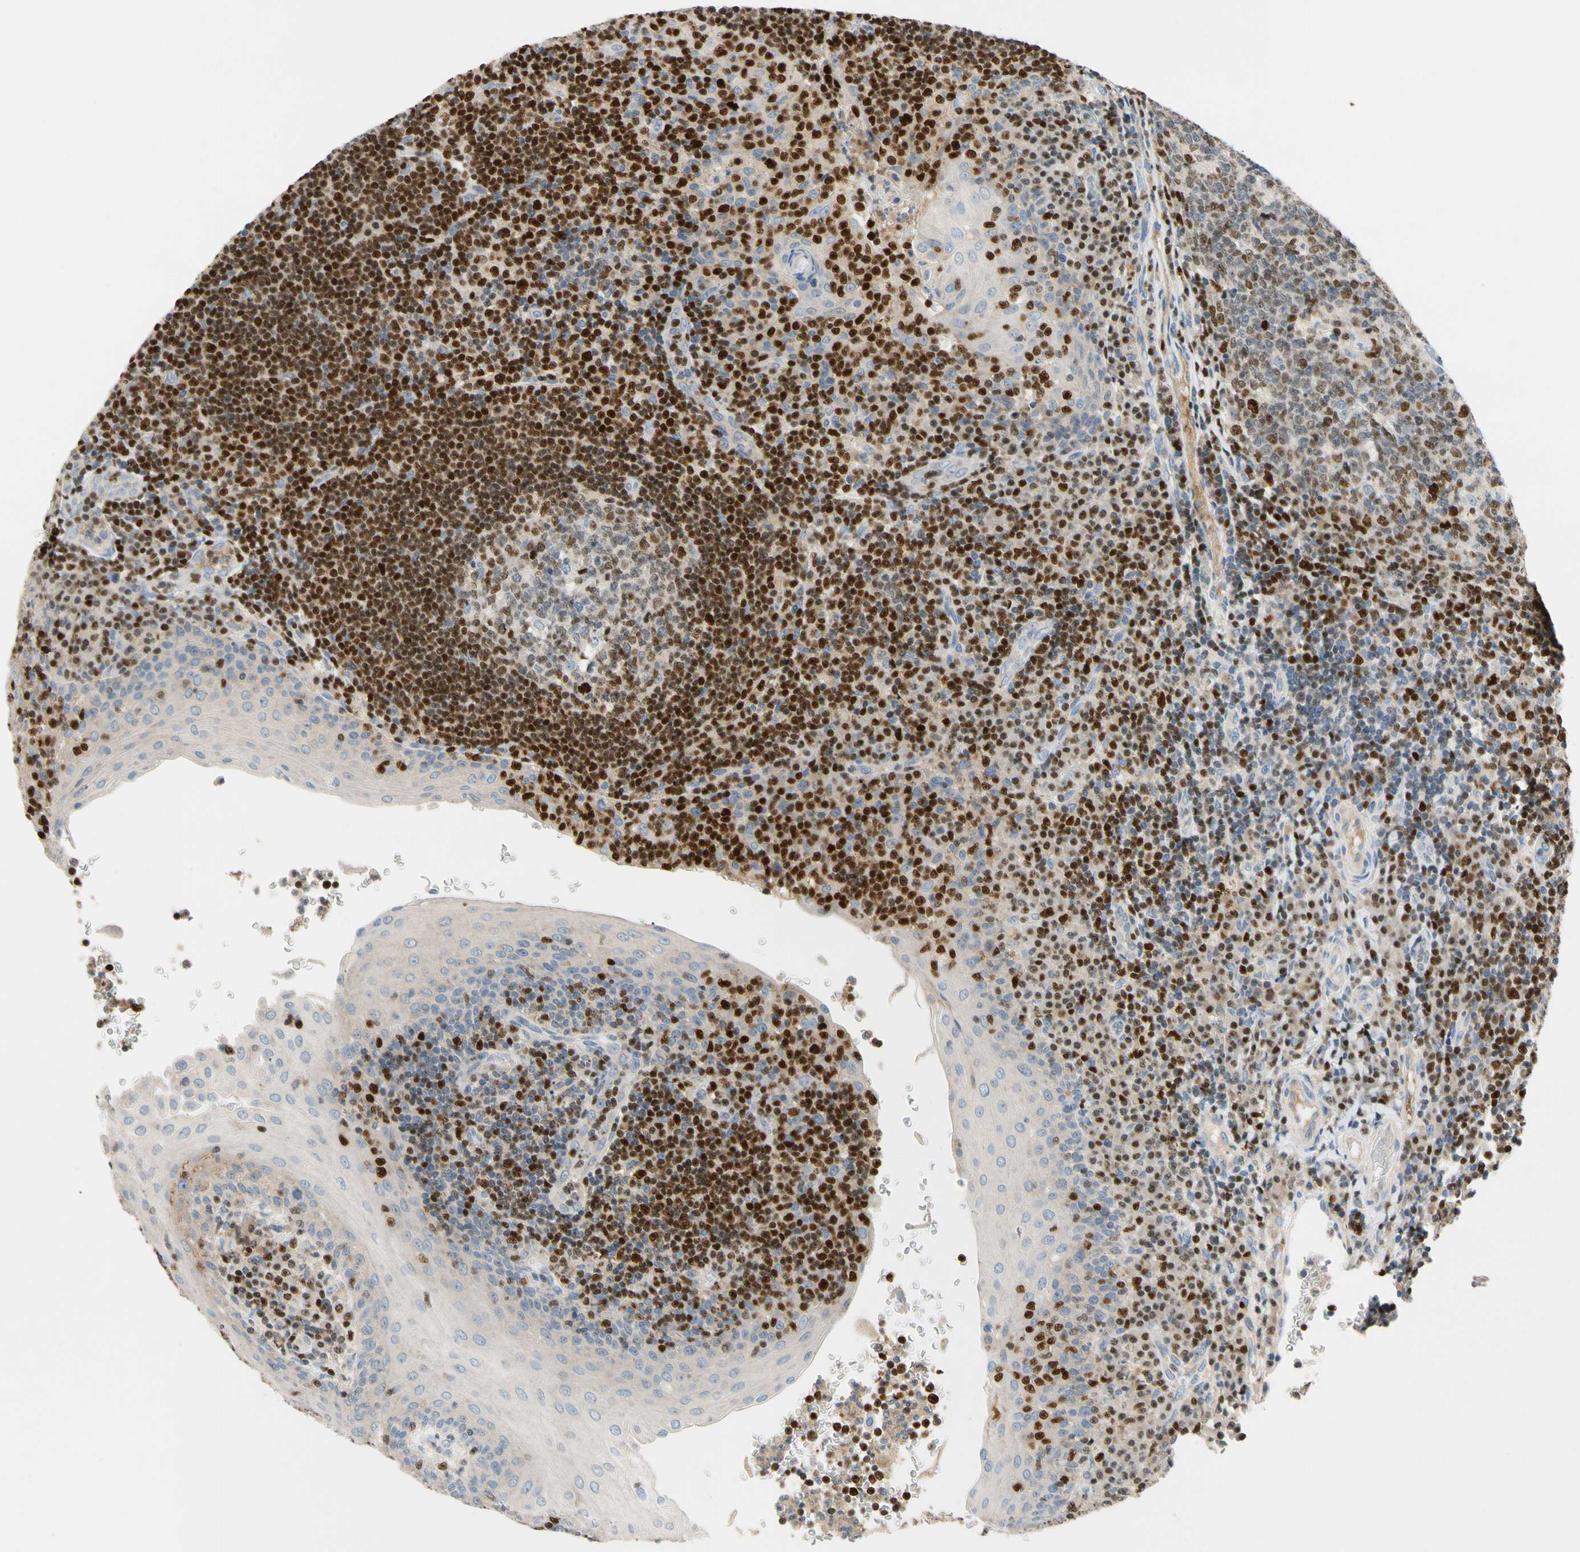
{"staining": {"intensity": "moderate", "quantity": "25%-75%", "location": "nuclear"}, "tissue": "tonsil", "cell_type": "Germinal center cells", "image_type": "normal", "snomed": [{"axis": "morphology", "description": "Normal tissue, NOS"}, {"axis": "topography", "description": "Tonsil"}], "caption": "Moderate nuclear protein expression is identified in about 25%-75% of germinal center cells in tonsil. (DAB IHC, brown staining for protein, blue staining for nuclei).", "gene": "SP140", "patient": {"sex": "female", "age": 40}}